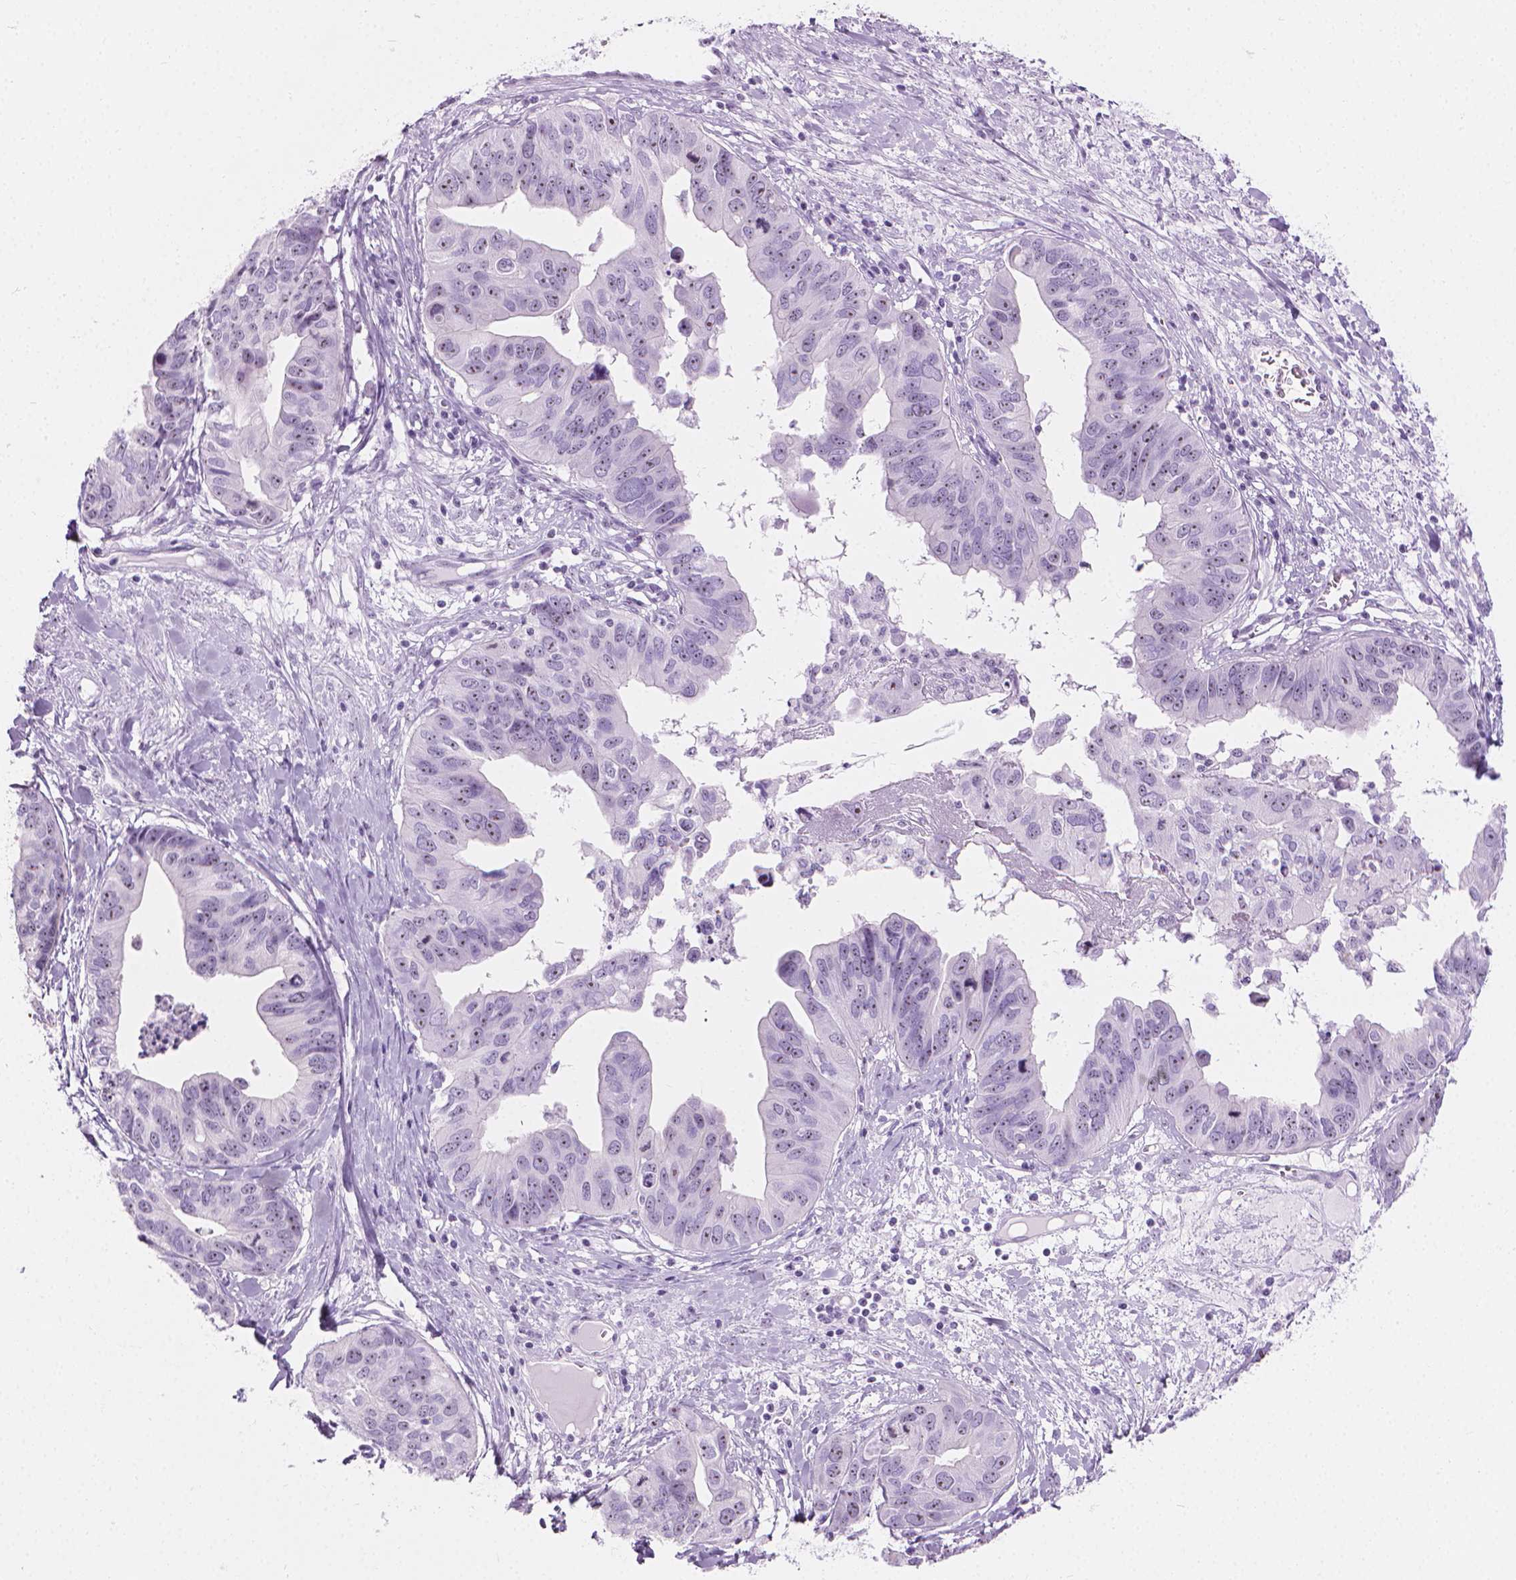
{"staining": {"intensity": "negative", "quantity": "none", "location": "none"}, "tissue": "ovarian cancer", "cell_type": "Tumor cells", "image_type": "cancer", "snomed": [{"axis": "morphology", "description": "Cystadenocarcinoma, mucinous, NOS"}, {"axis": "topography", "description": "Ovary"}], "caption": "Immunohistochemistry photomicrograph of human ovarian cancer stained for a protein (brown), which reveals no staining in tumor cells. (DAB immunohistochemistry (IHC) visualized using brightfield microscopy, high magnification).", "gene": "NOL7", "patient": {"sex": "female", "age": 76}}